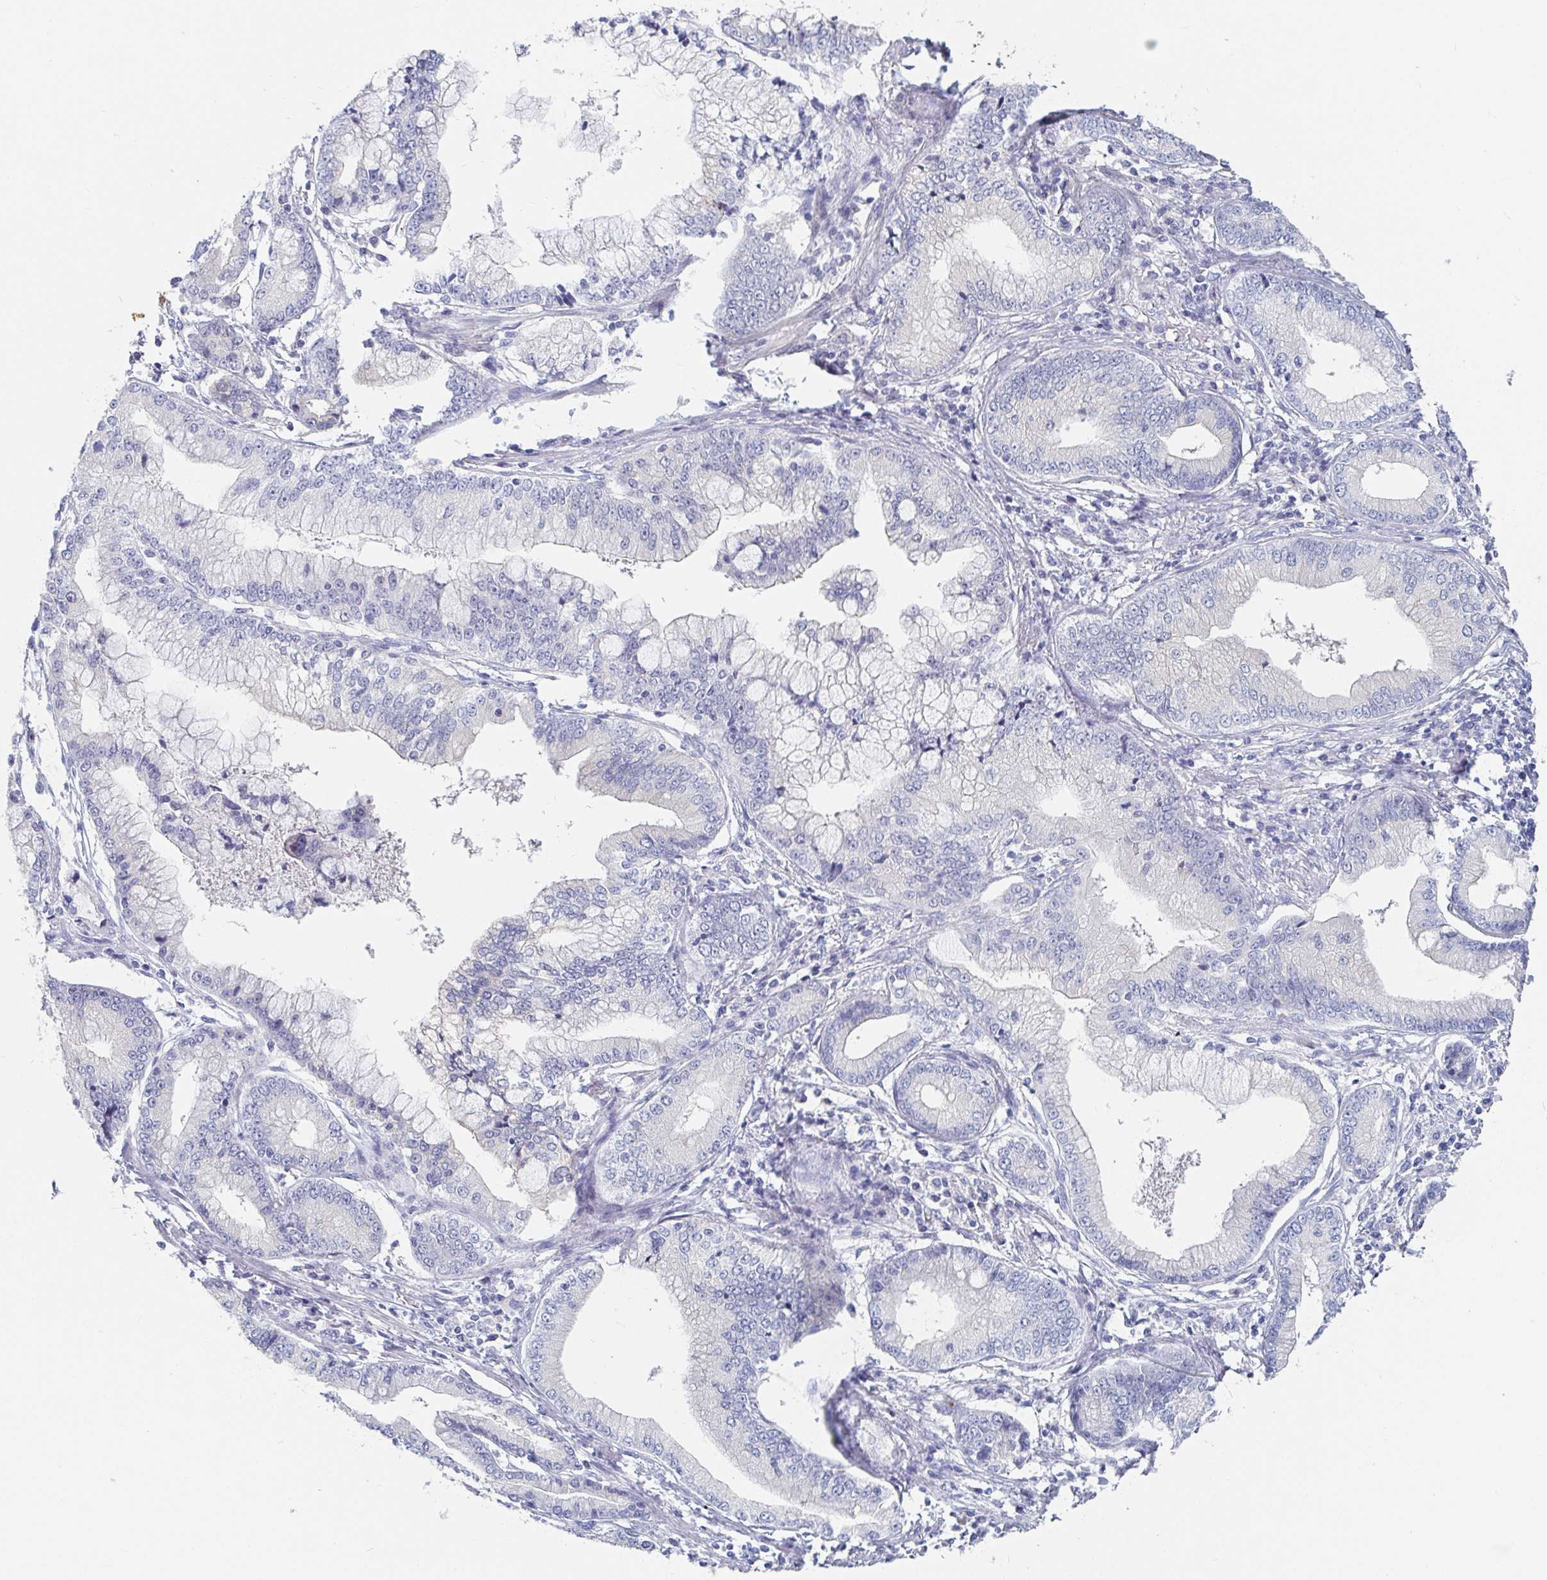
{"staining": {"intensity": "negative", "quantity": "none", "location": "none"}, "tissue": "stomach cancer", "cell_type": "Tumor cells", "image_type": "cancer", "snomed": [{"axis": "morphology", "description": "Adenocarcinoma, NOS"}, {"axis": "topography", "description": "Stomach, upper"}], "caption": "Tumor cells are negative for brown protein staining in adenocarcinoma (stomach).", "gene": "ZNF430", "patient": {"sex": "female", "age": 74}}